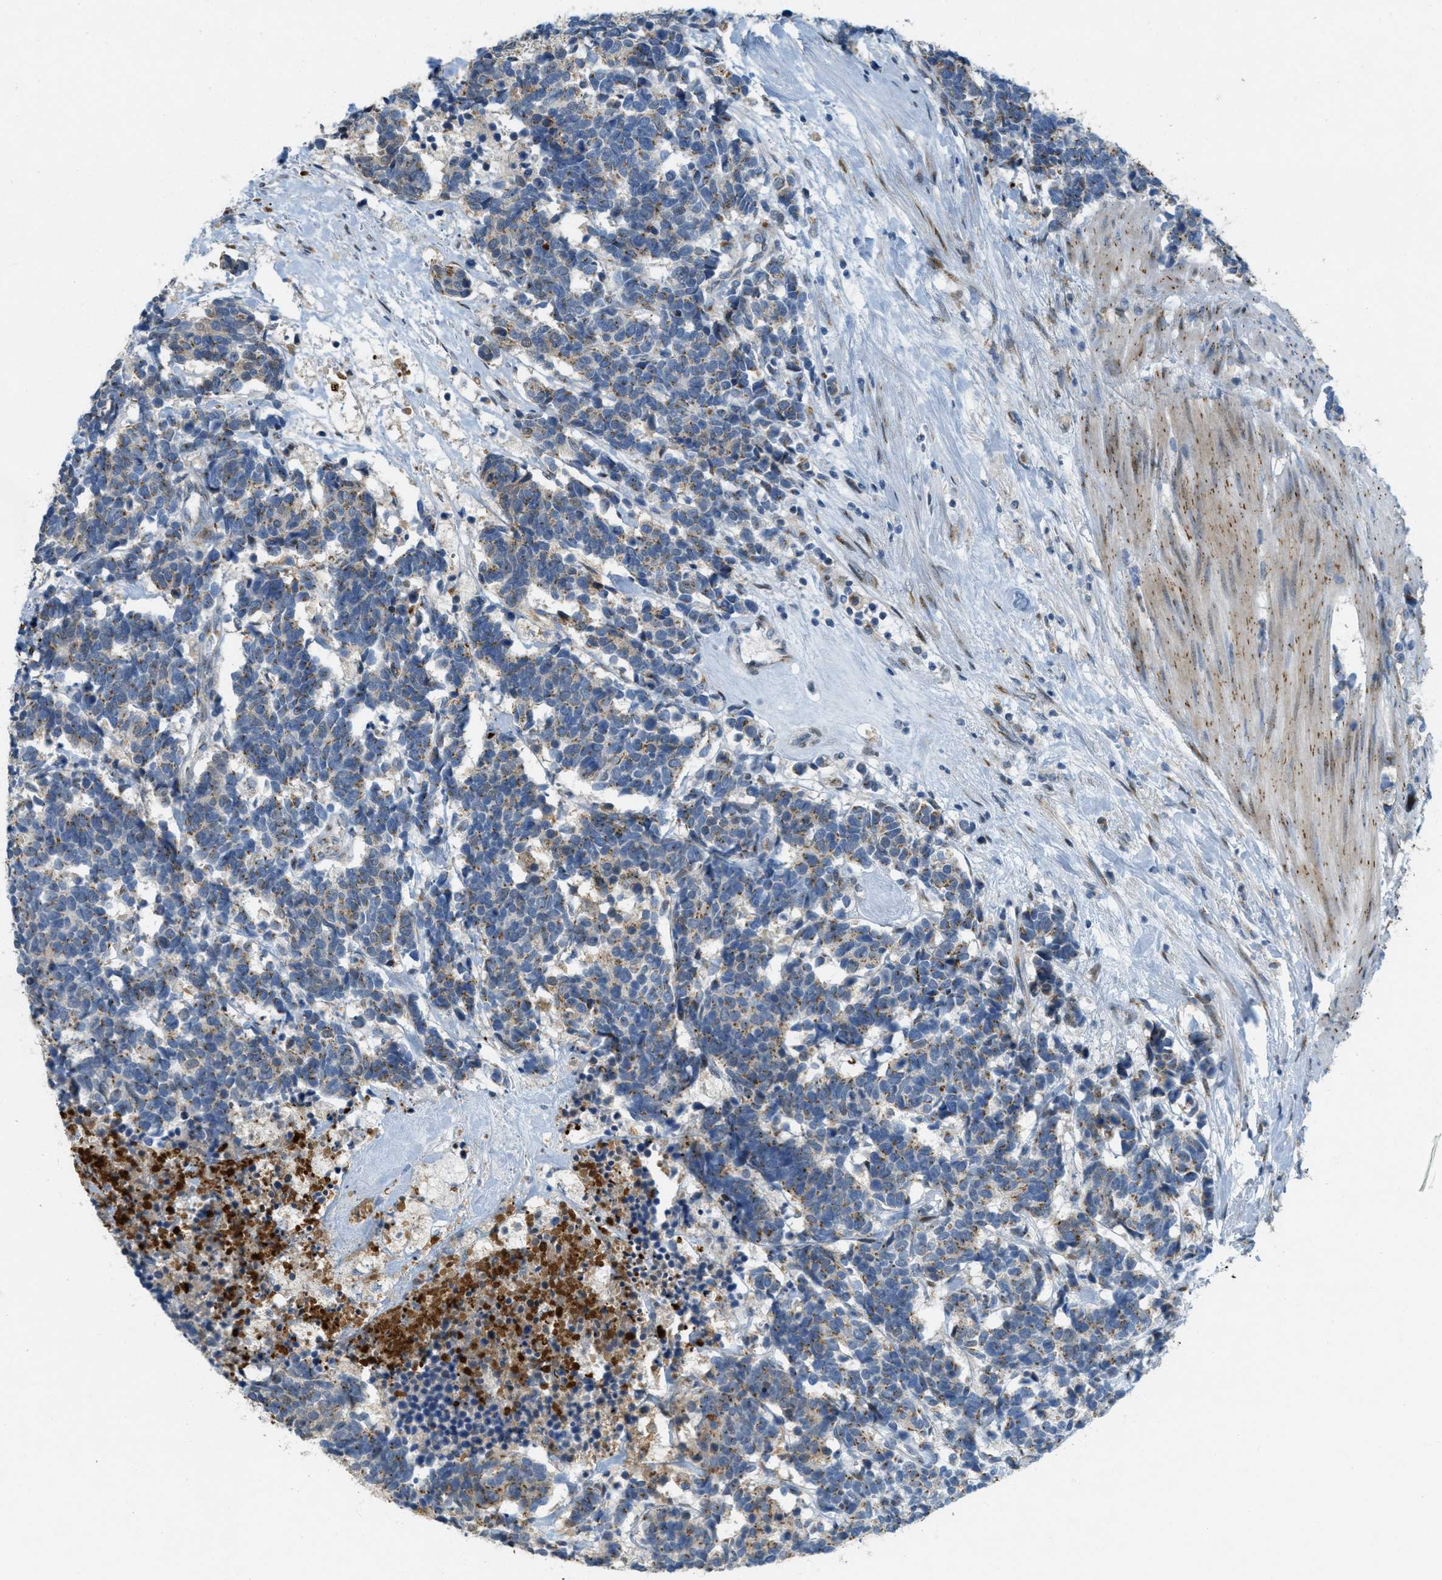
{"staining": {"intensity": "moderate", "quantity": "25%-75%", "location": "cytoplasmic/membranous"}, "tissue": "carcinoid", "cell_type": "Tumor cells", "image_type": "cancer", "snomed": [{"axis": "morphology", "description": "Carcinoma, NOS"}, {"axis": "morphology", "description": "Carcinoid, malignant, NOS"}, {"axis": "topography", "description": "Urinary bladder"}], "caption": "A brown stain shows moderate cytoplasmic/membranous expression of a protein in carcinoma tumor cells.", "gene": "ZFPL1", "patient": {"sex": "male", "age": 57}}